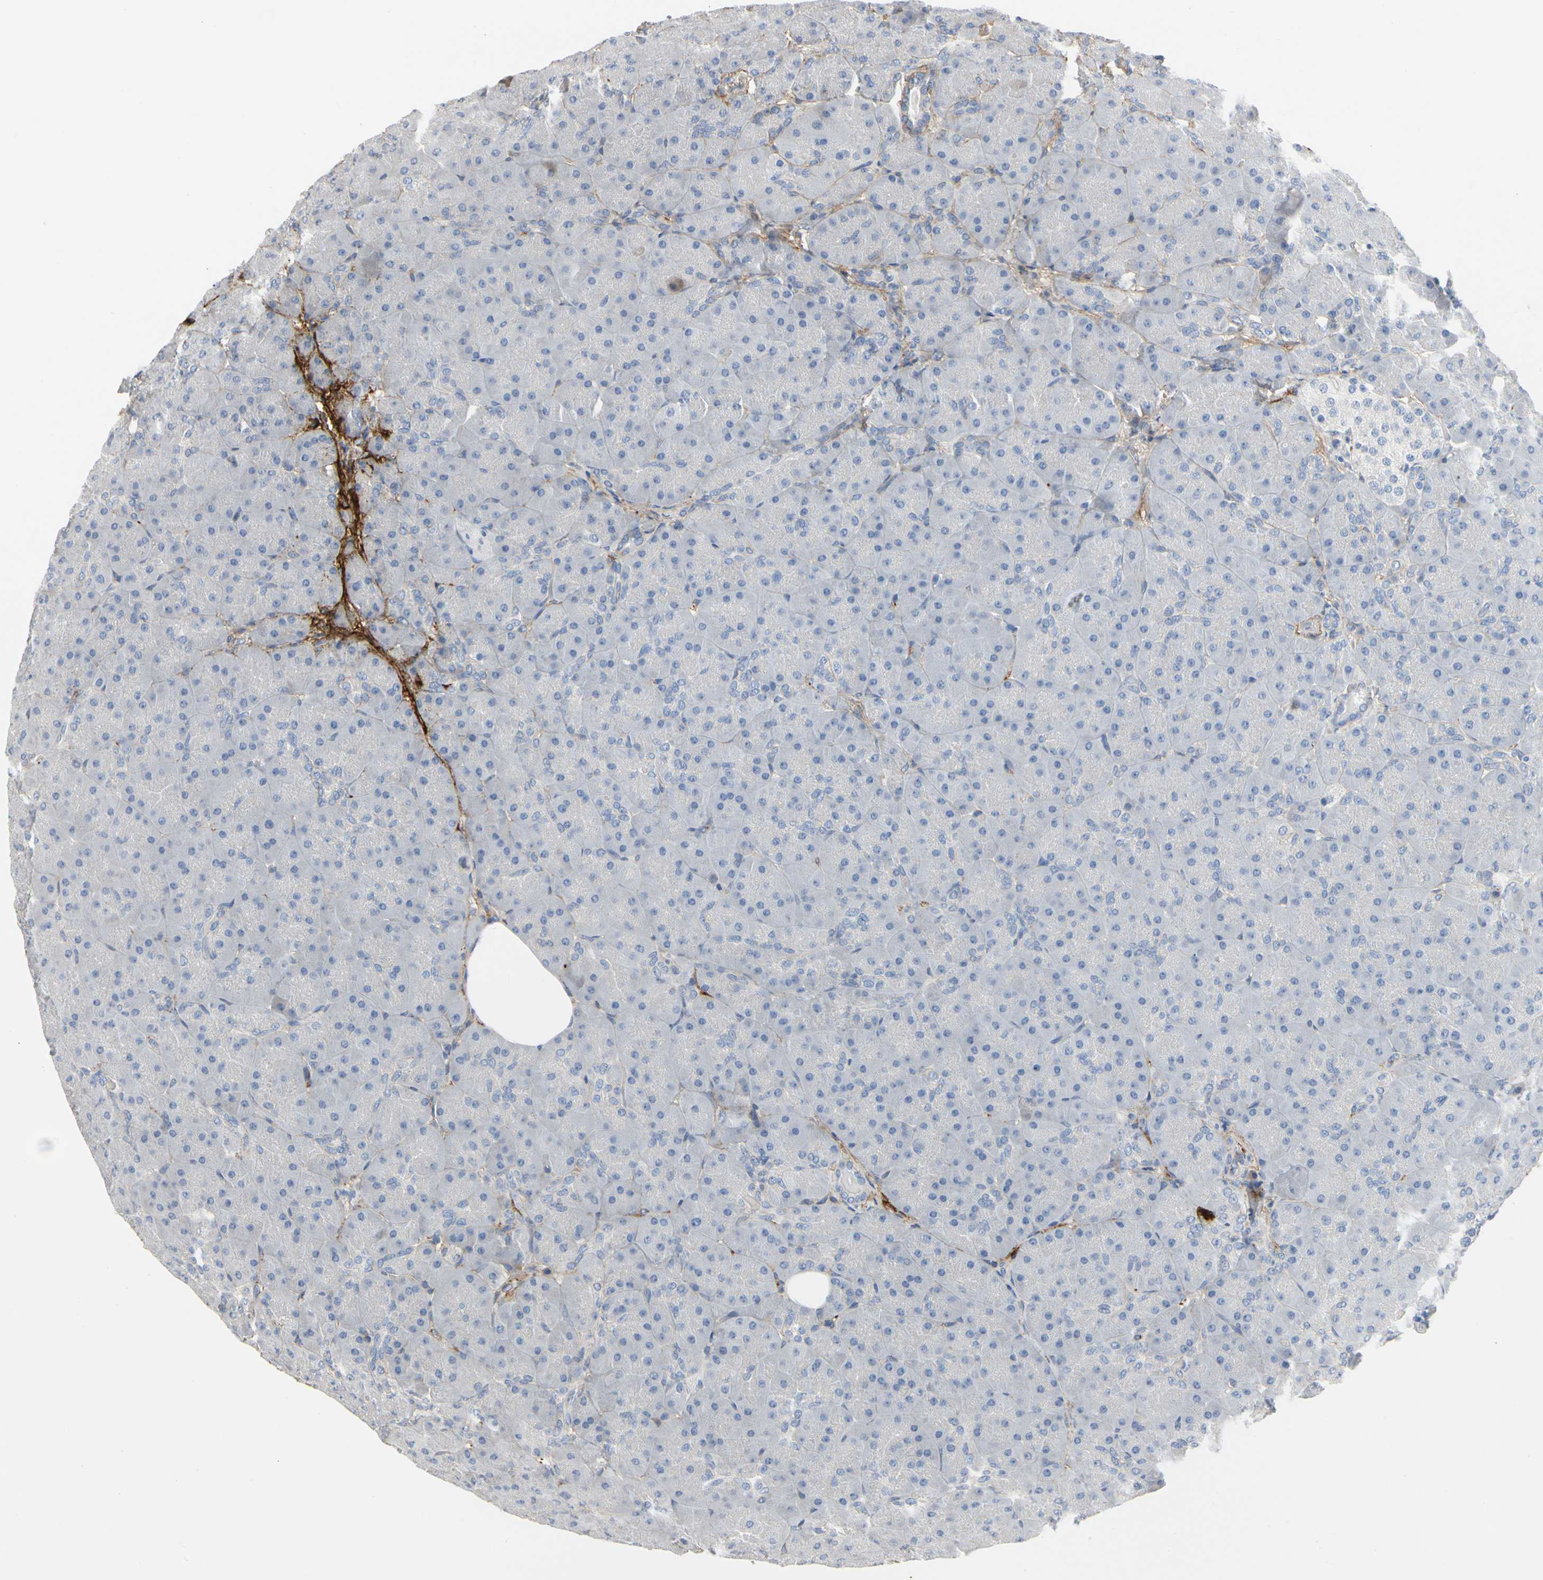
{"staining": {"intensity": "negative", "quantity": "none", "location": "none"}, "tissue": "pancreas", "cell_type": "Exocrine glandular cells", "image_type": "normal", "snomed": [{"axis": "morphology", "description": "Normal tissue, NOS"}, {"axis": "topography", "description": "Pancreas"}], "caption": "Immunohistochemistry (IHC) image of normal pancreas: pancreas stained with DAB (3,3'-diaminobenzidine) reveals no significant protein staining in exocrine glandular cells.", "gene": "FGB", "patient": {"sex": "male", "age": 66}}